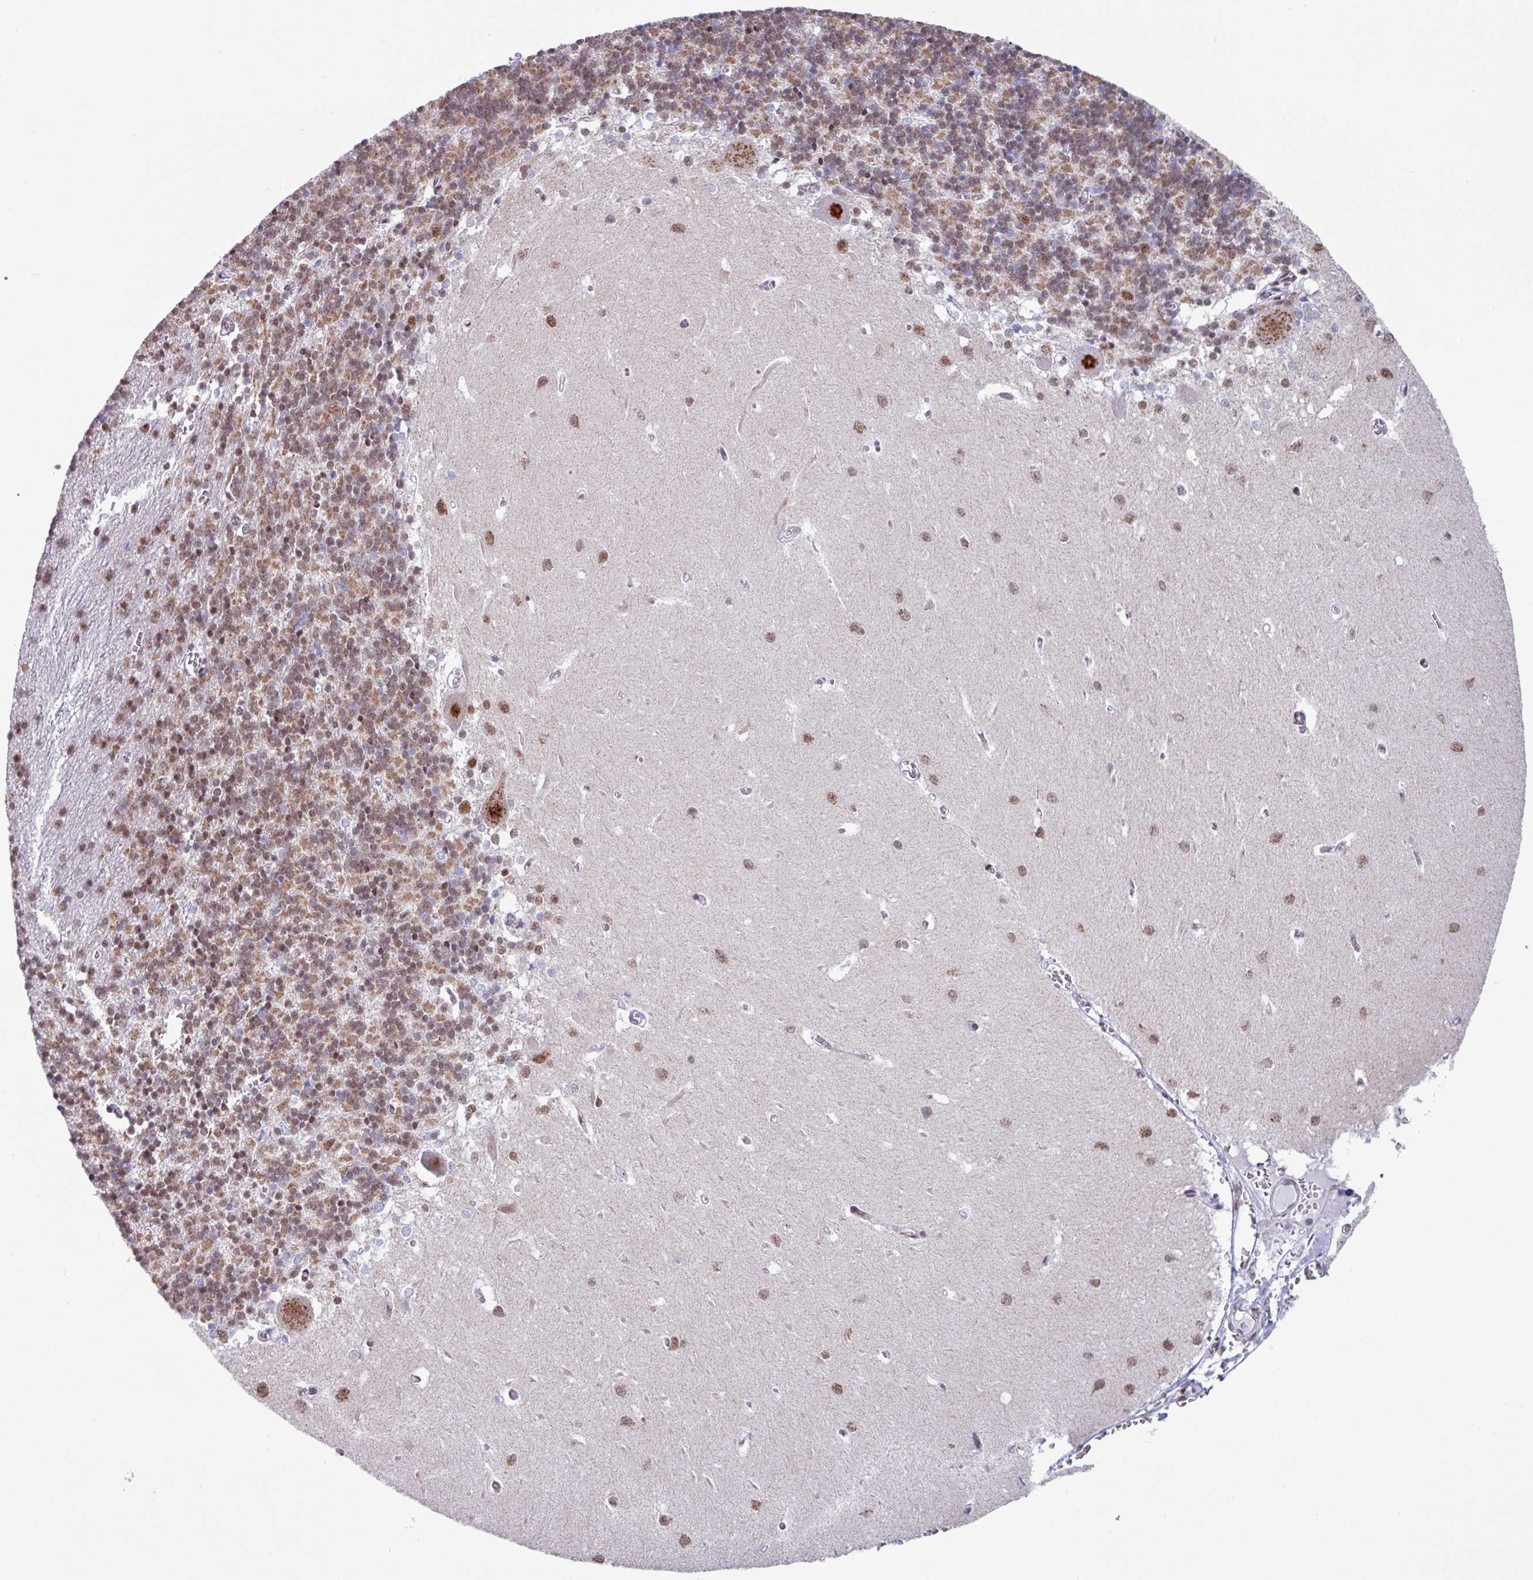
{"staining": {"intensity": "moderate", "quantity": "<25%", "location": "cytoplasmic/membranous,nuclear"}, "tissue": "cerebellum", "cell_type": "Cells in granular layer", "image_type": "normal", "snomed": [{"axis": "morphology", "description": "Normal tissue, NOS"}, {"axis": "topography", "description": "Cerebellum"}], "caption": "This histopathology image displays immunohistochemistry staining of unremarkable cerebellum, with low moderate cytoplasmic/membranous,nuclear positivity in about <25% of cells in granular layer.", "gene": "PUF60", "patient": {"sex": "male", "age": 37}}